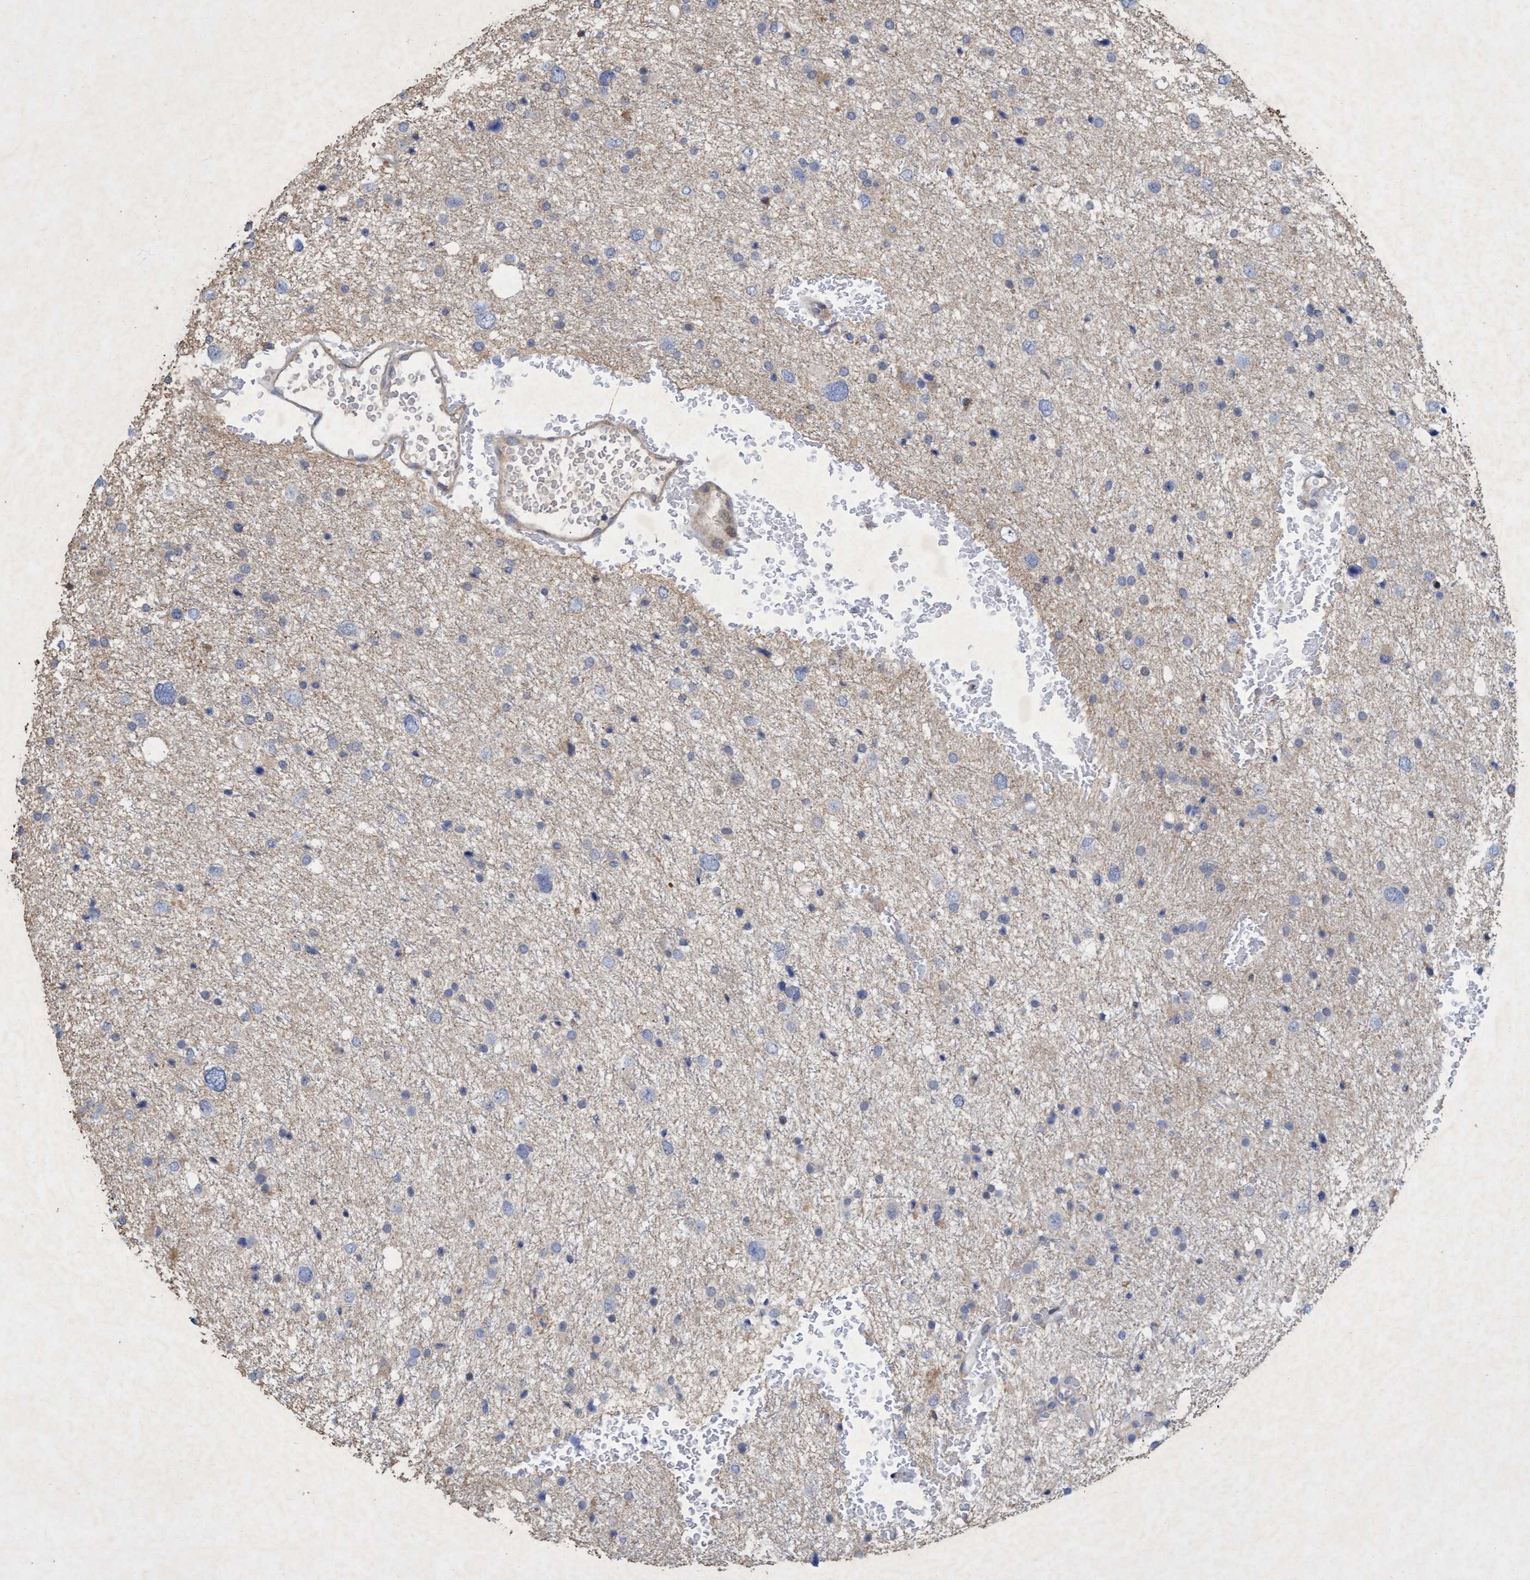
{"staining": {"intensity": "negative", "quantity": "none", "location": "none"}, "tissue": "glioma", "cell_type": "Tumor cells", "image_type": "cancer", "snomed": [{"axis": "morphology", "description": "Glioma, malignant, Low grade"}, {"axis": "topography", "description": "Brain"}], "caption": "IHC photomicrograph of neoplastic tissue: human glioma stained with DAB (3,3'-diaminobenzidine) reveals no significant protein staining in tumor cells.", "gene": "ZNF677", "patient": {"sex": "female", "age": 37}}